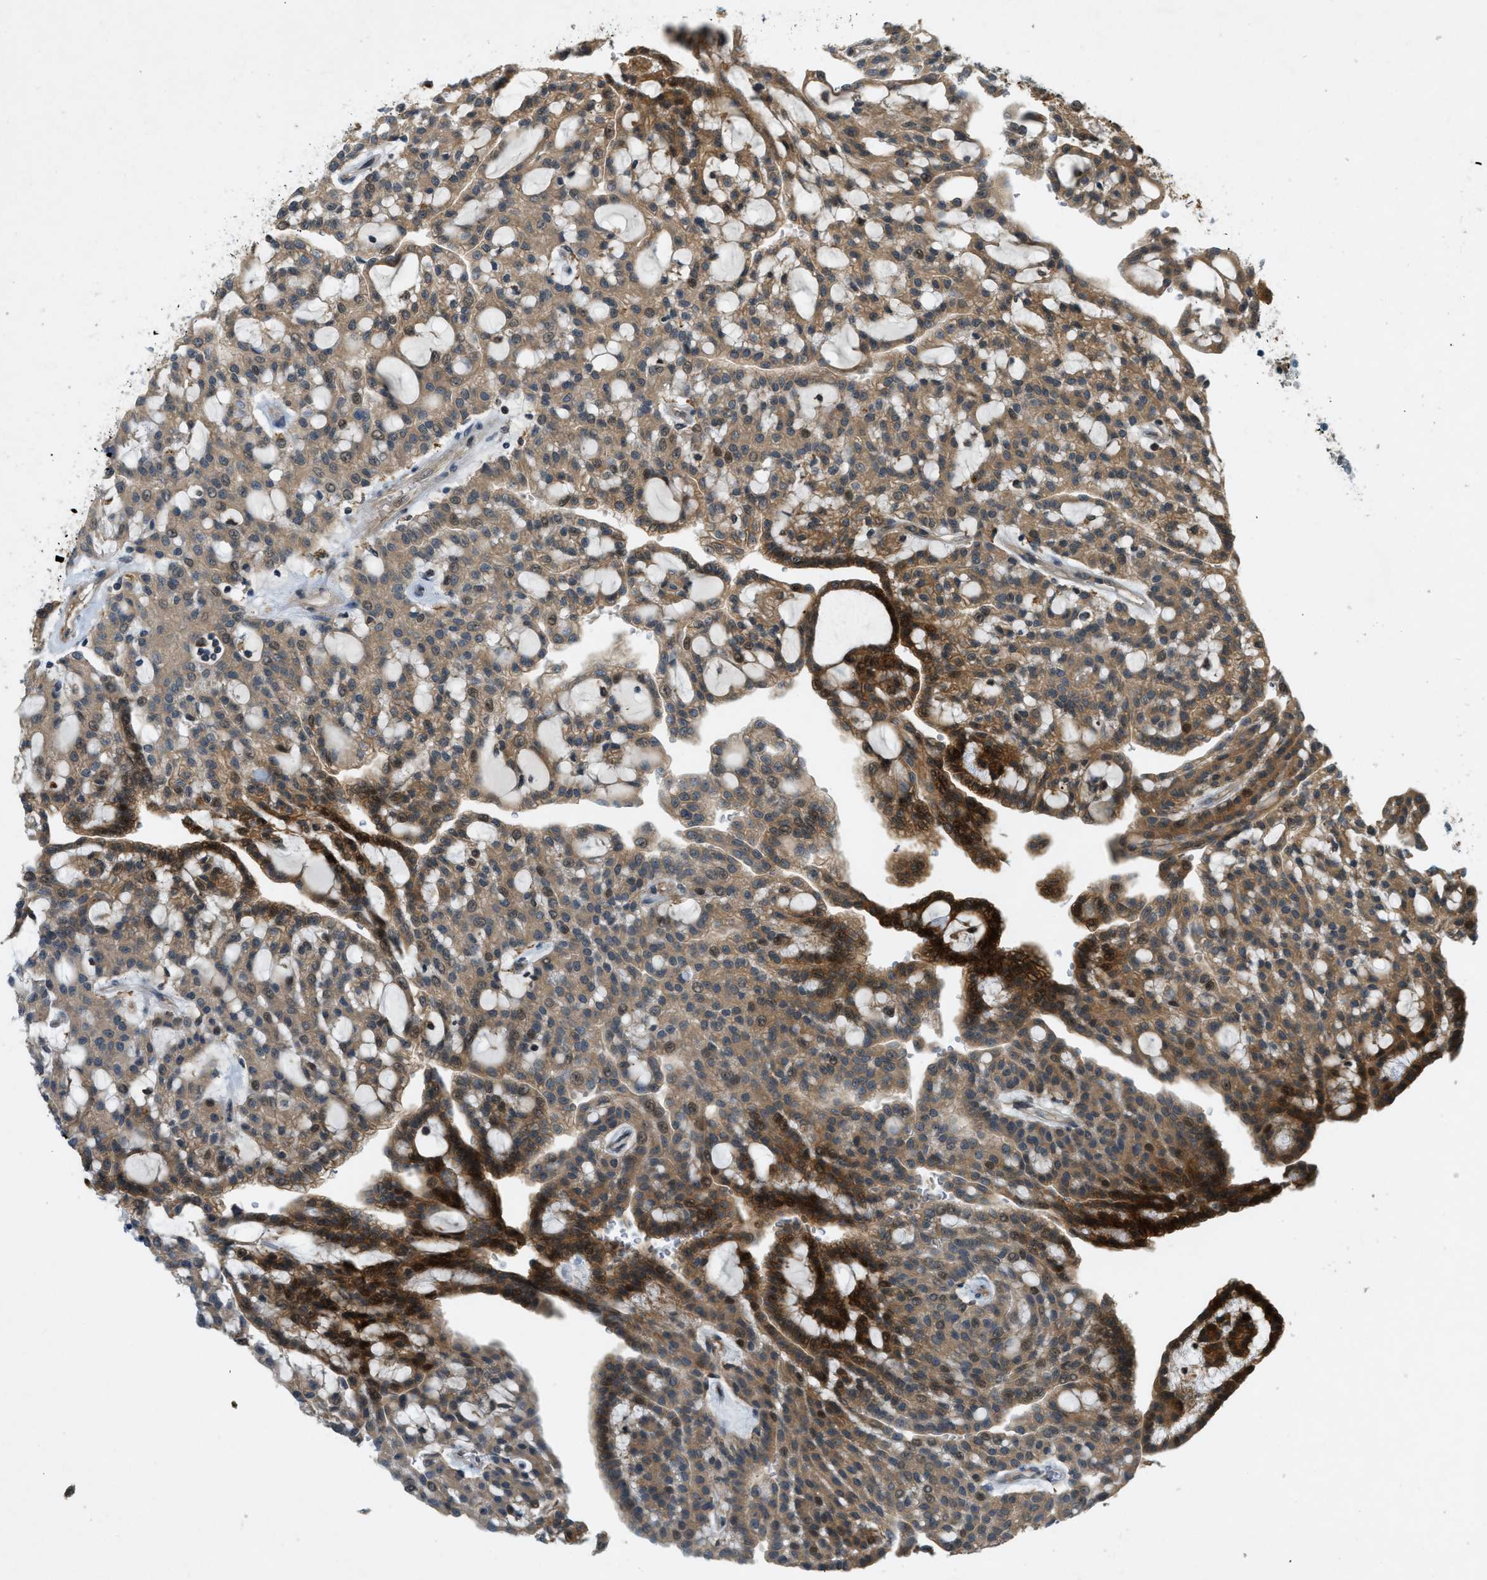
{"staining": {"intensity": "moderate", "quantity": ">75%", "location": "cytoplasmic/membranous,nuclear"}, "tissue": "renal cancer", "cell_type": "Tumor cells", "image_type": "cancer", "snomed": [{"axis": "morphology", "description": "Adenocarcinoma, NOS"}, {"axis": "topography", "description": "Kidney"}], "caption": "Moderate cytoplasmic/membranous and nuclear protein staining is seen in approximately >75% of tumor cells in renal cancer.", "gene": "PDCL3", "patient": {"sex": "male", "age": 63}}